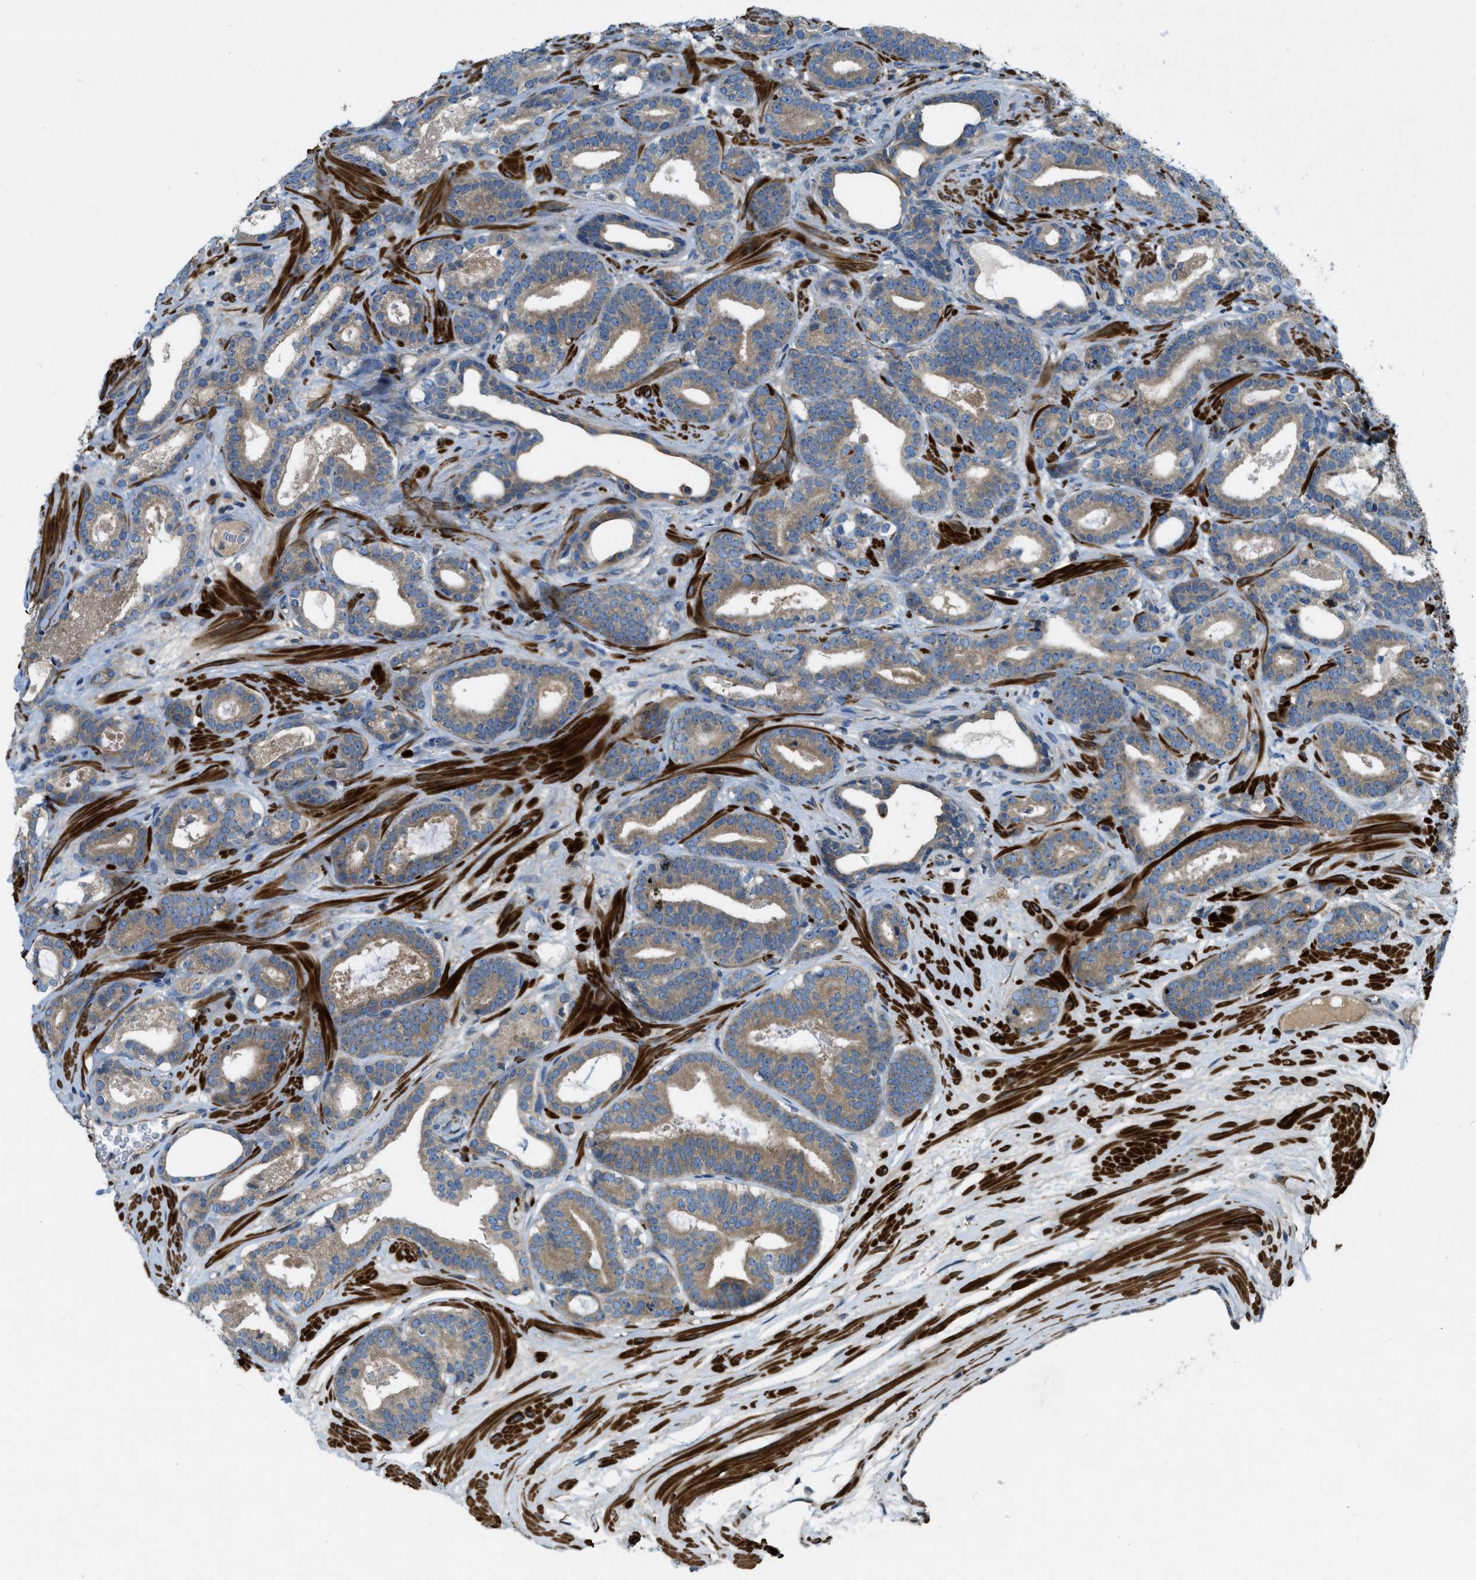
{"staining": {"intensity": "moderate", "quantity": ">75%", "location": "cytoplasmic/membranous"}, "tissue": "prostate cancer", "cell_type": "Tumor cells", "image_type": "cancer", "snomed": [{"axis": "morphology", "description": "Adenocarcinoma, High grade"}, {"axis": "topography", "description": "Prostate"}], "caption": "This micrograph displays immunohistochemistry (IHC) staining of human prostate cancer, with medium moderate cytoplasmic/membranous staining in approximately >75% of tumor cells.", "gene": "VEZT", "patient": {"sex": "male", "age": 60}}